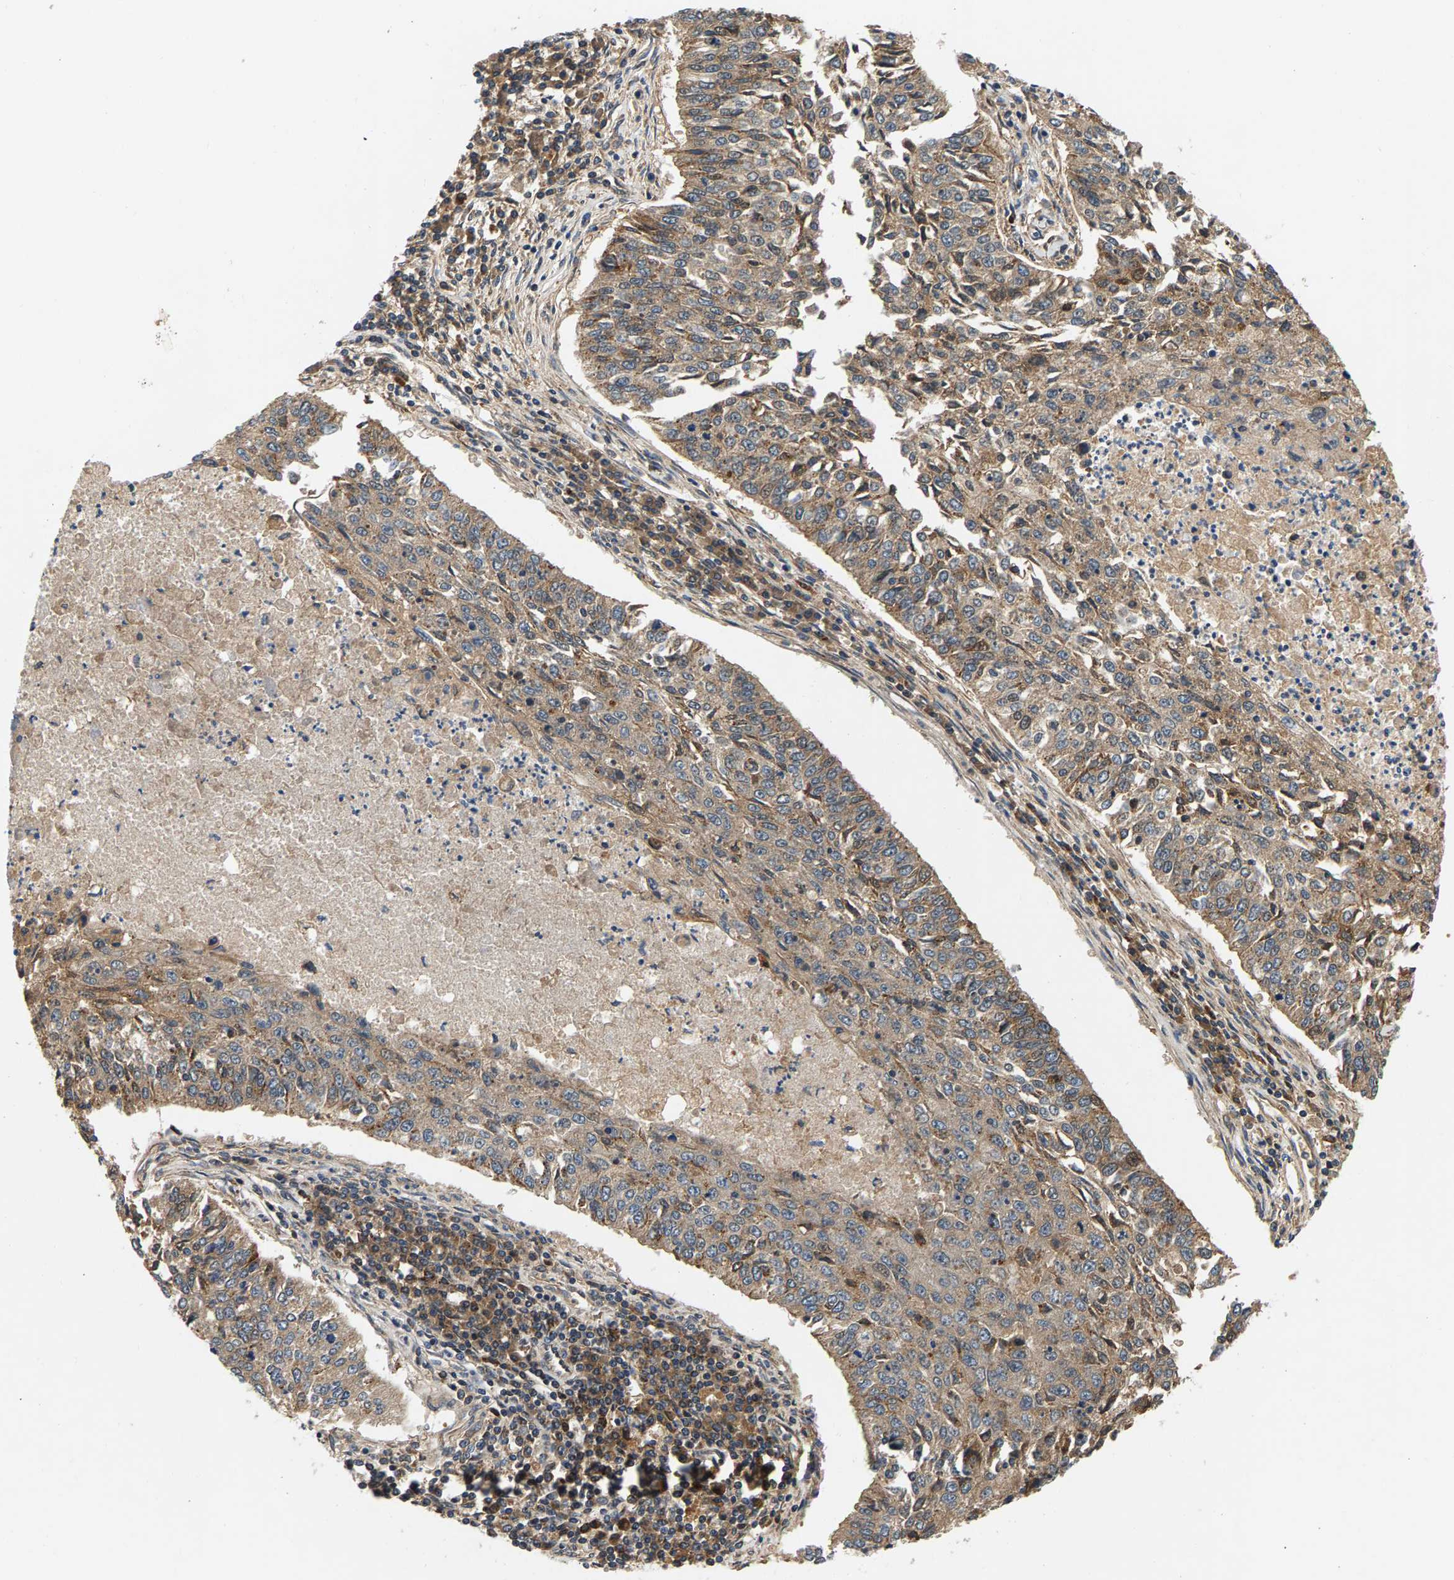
{"staining": {"intensity": "weak", "quantity": ">75%", "location": "cytoplasmic/membranous"}, "tissue": "lung cancer", "cell_type": "Tumor cells", "image_type": "cancer", "snomed": [{"axis": "morphology", "description": "Normal tissue, NOS"}, {"axis": "morphology", "description": "Squamous cell carcinoma, NOS"}, {"axis": "topography", "description": "Cartilage tissue"}, {"axis": "topography", "description": "Bronchus"}, {"axis": "topography", "description": "Lung"}], "caption": "Immunohistochemistry (IHC) of squamous cell carcinoma (lung) shows low levels of weak cytoplasmic/membranous positivity in about >75% of tumor cells.", "gene": "FAM78A", "patient": {"sex": "female", "age": 49}}